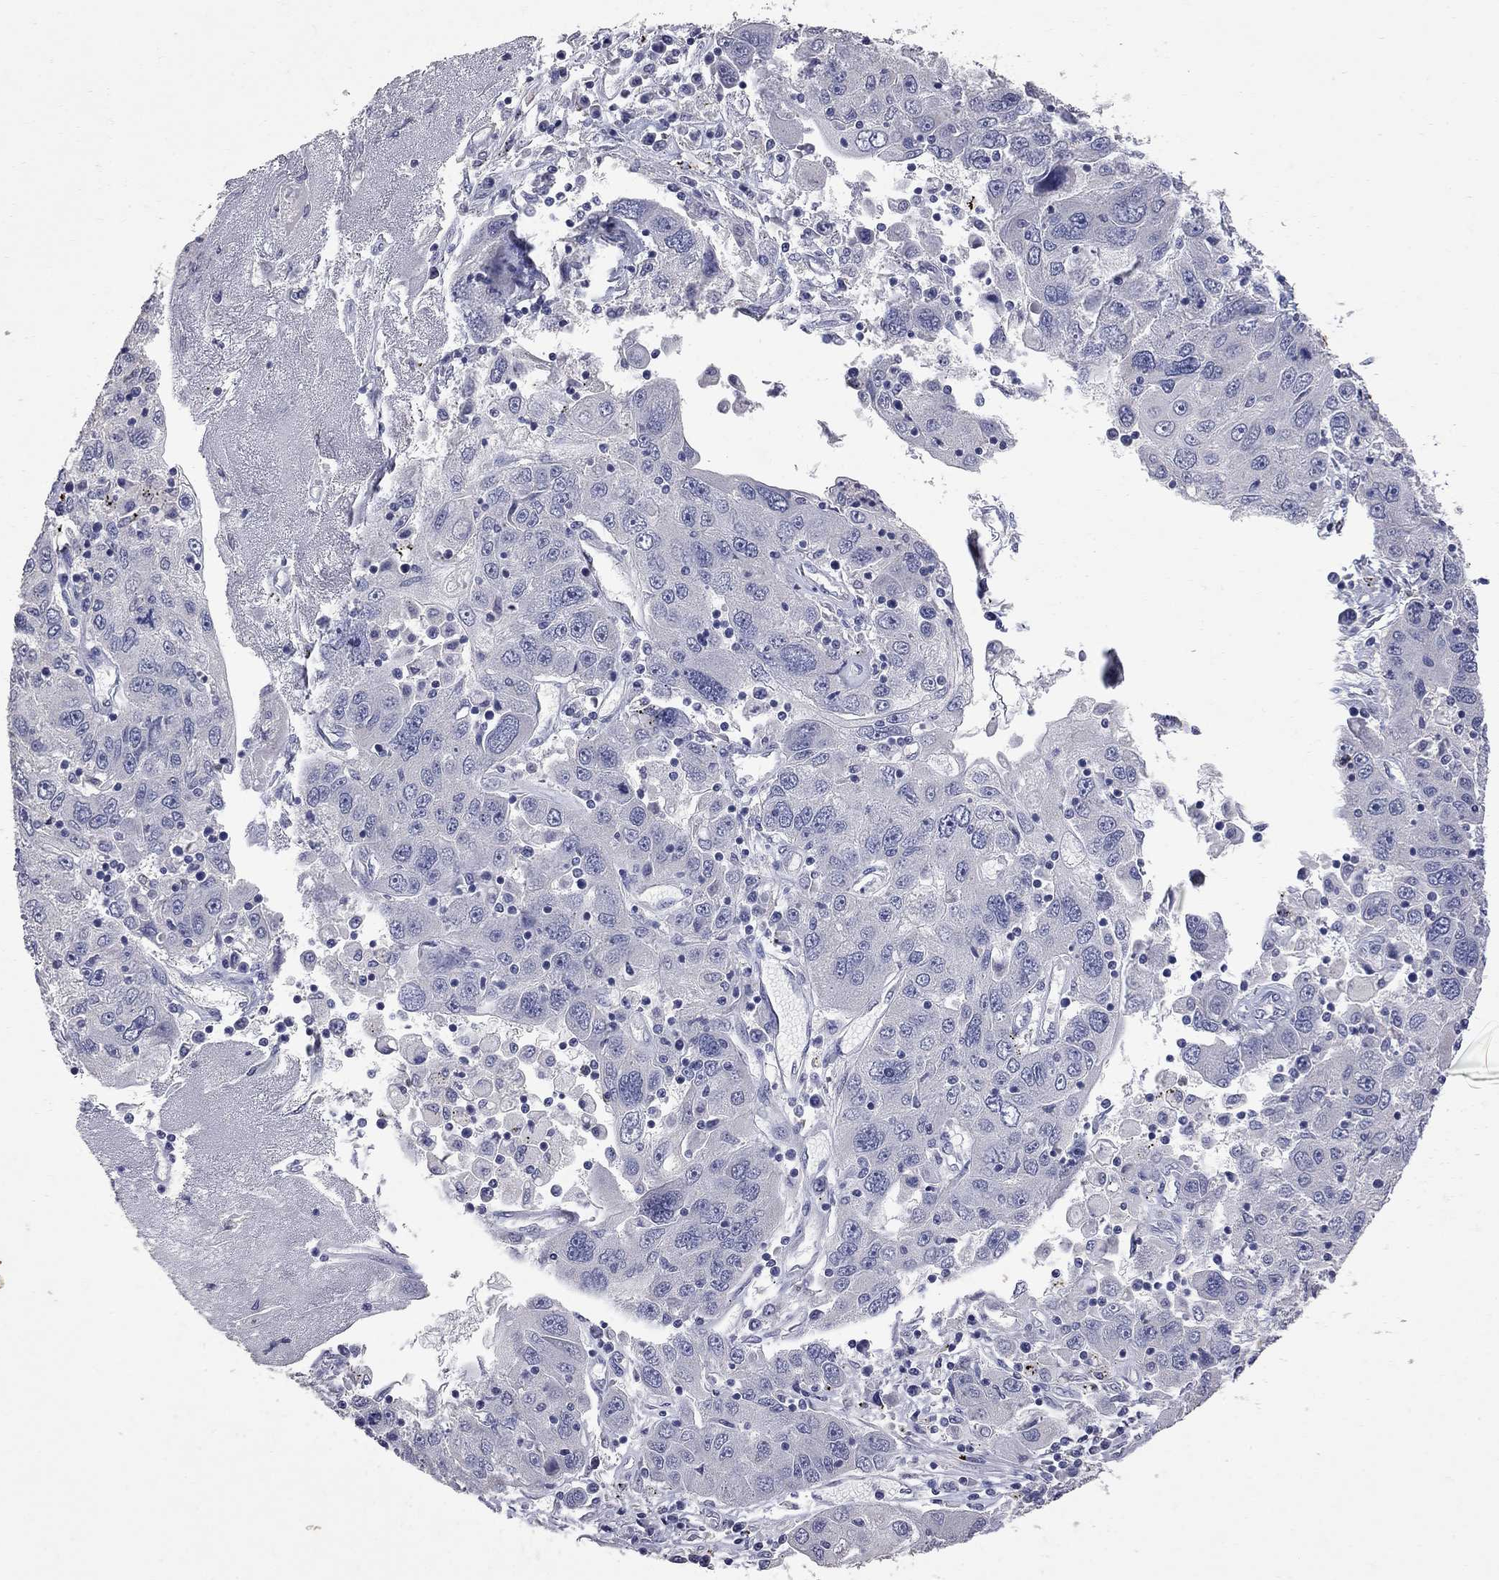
{"staining": {"intensity": "negative", "quantity": "none", "location": "none"}, "tissue": "stomach cancer", "cell_type": "Tumor cells", "image_type": "cancer", "snomed": [{"axis": "morphology", "description": "Adenocarcinoma, NOS"}, {"axis": "topography", "description": "Stomach"}], "caption": "High magnification brightfield microscopy of stomach adenocarcinoma stained with DAB (3,3'-diaminobenzidine) (brown) and counterstained with hematoxylin (blue): tumor cells show no significant positivity.", "gene": "NOS2", "patient": {"sex": "male", "age": 56}}